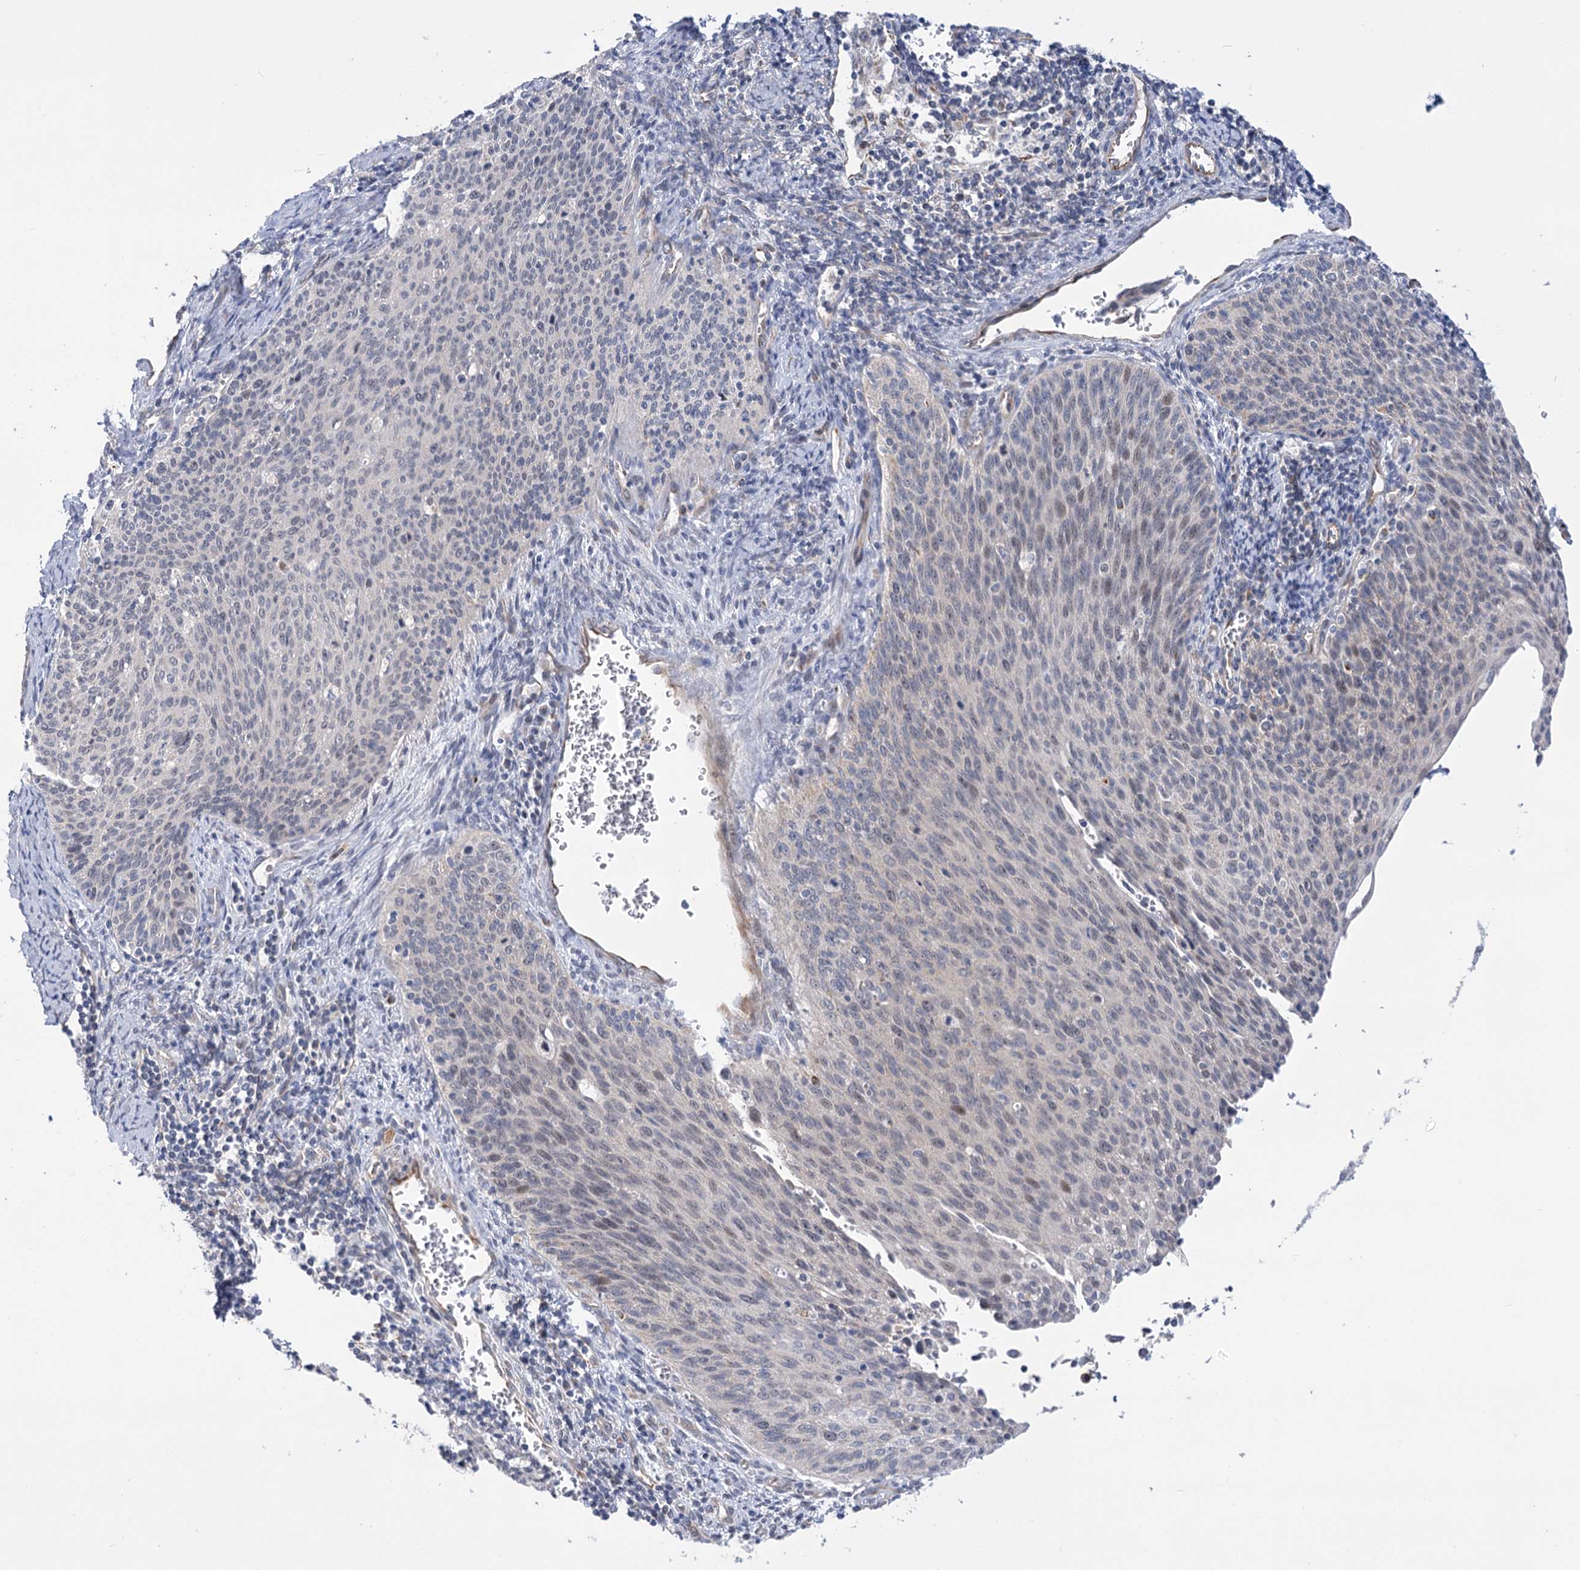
{"staining": {"intensity": "negative", "quantity": "none", "location": "none"}, "tissue": "cervical cancer", "cell_type": "Tumor cells", "image_type": "cancer", "snomed": [{"axis": "morphology", "description": "Squamous cell carcinoma, NOS"}, {"axis": "topography", "description": "Cervix"}], "caption": "Immunohistochemical staining of human cervical squamous cell carcinoma shows no significant positivity in tumor cells.", "gene": "ECHDC3", "patient": {"sex": "female", "age": 55}}